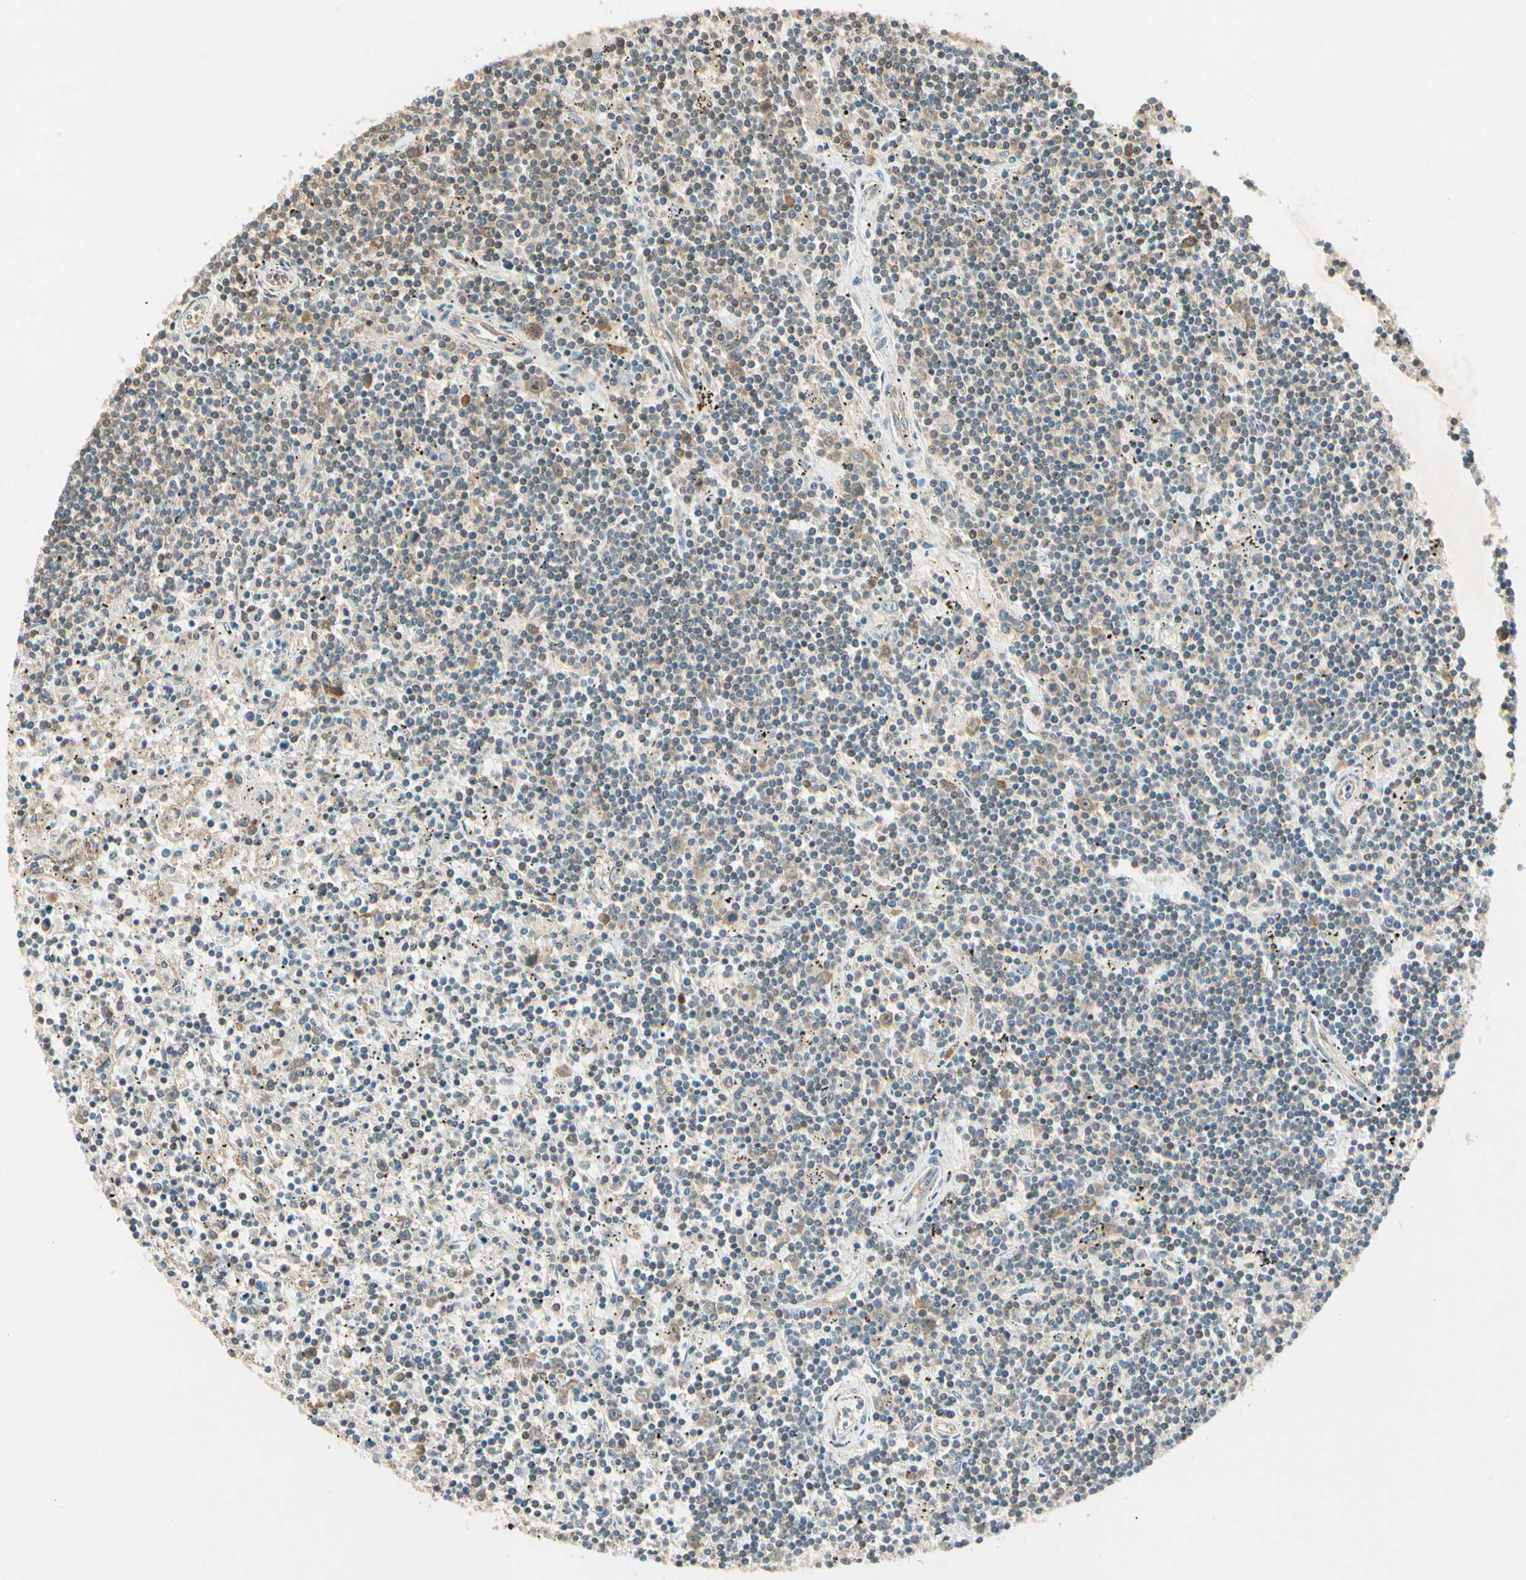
{"staining": {"intensity": "weak", "quantity": "25%-75%", "location": "cytoplasmic/membranous"}, "tissue": "lymphoma", "cell_type": "Tumor cells", "image_type": "cancer", "snomed": [{"axis": "morphology", "description": "Malignant lymphoma, non-Hodgkin's type, Low grade"}, {"axis": "topography", "description": "Spleen"}], "caption": "The image reveals immunohistochemical staining of lymphoma. There is weak cytoplasmic/membranous expression is identified in approximately 25%-75% of tumor cells.", "gene": "EIF1AX", "patient": {"sex": "male", "age": 76}}